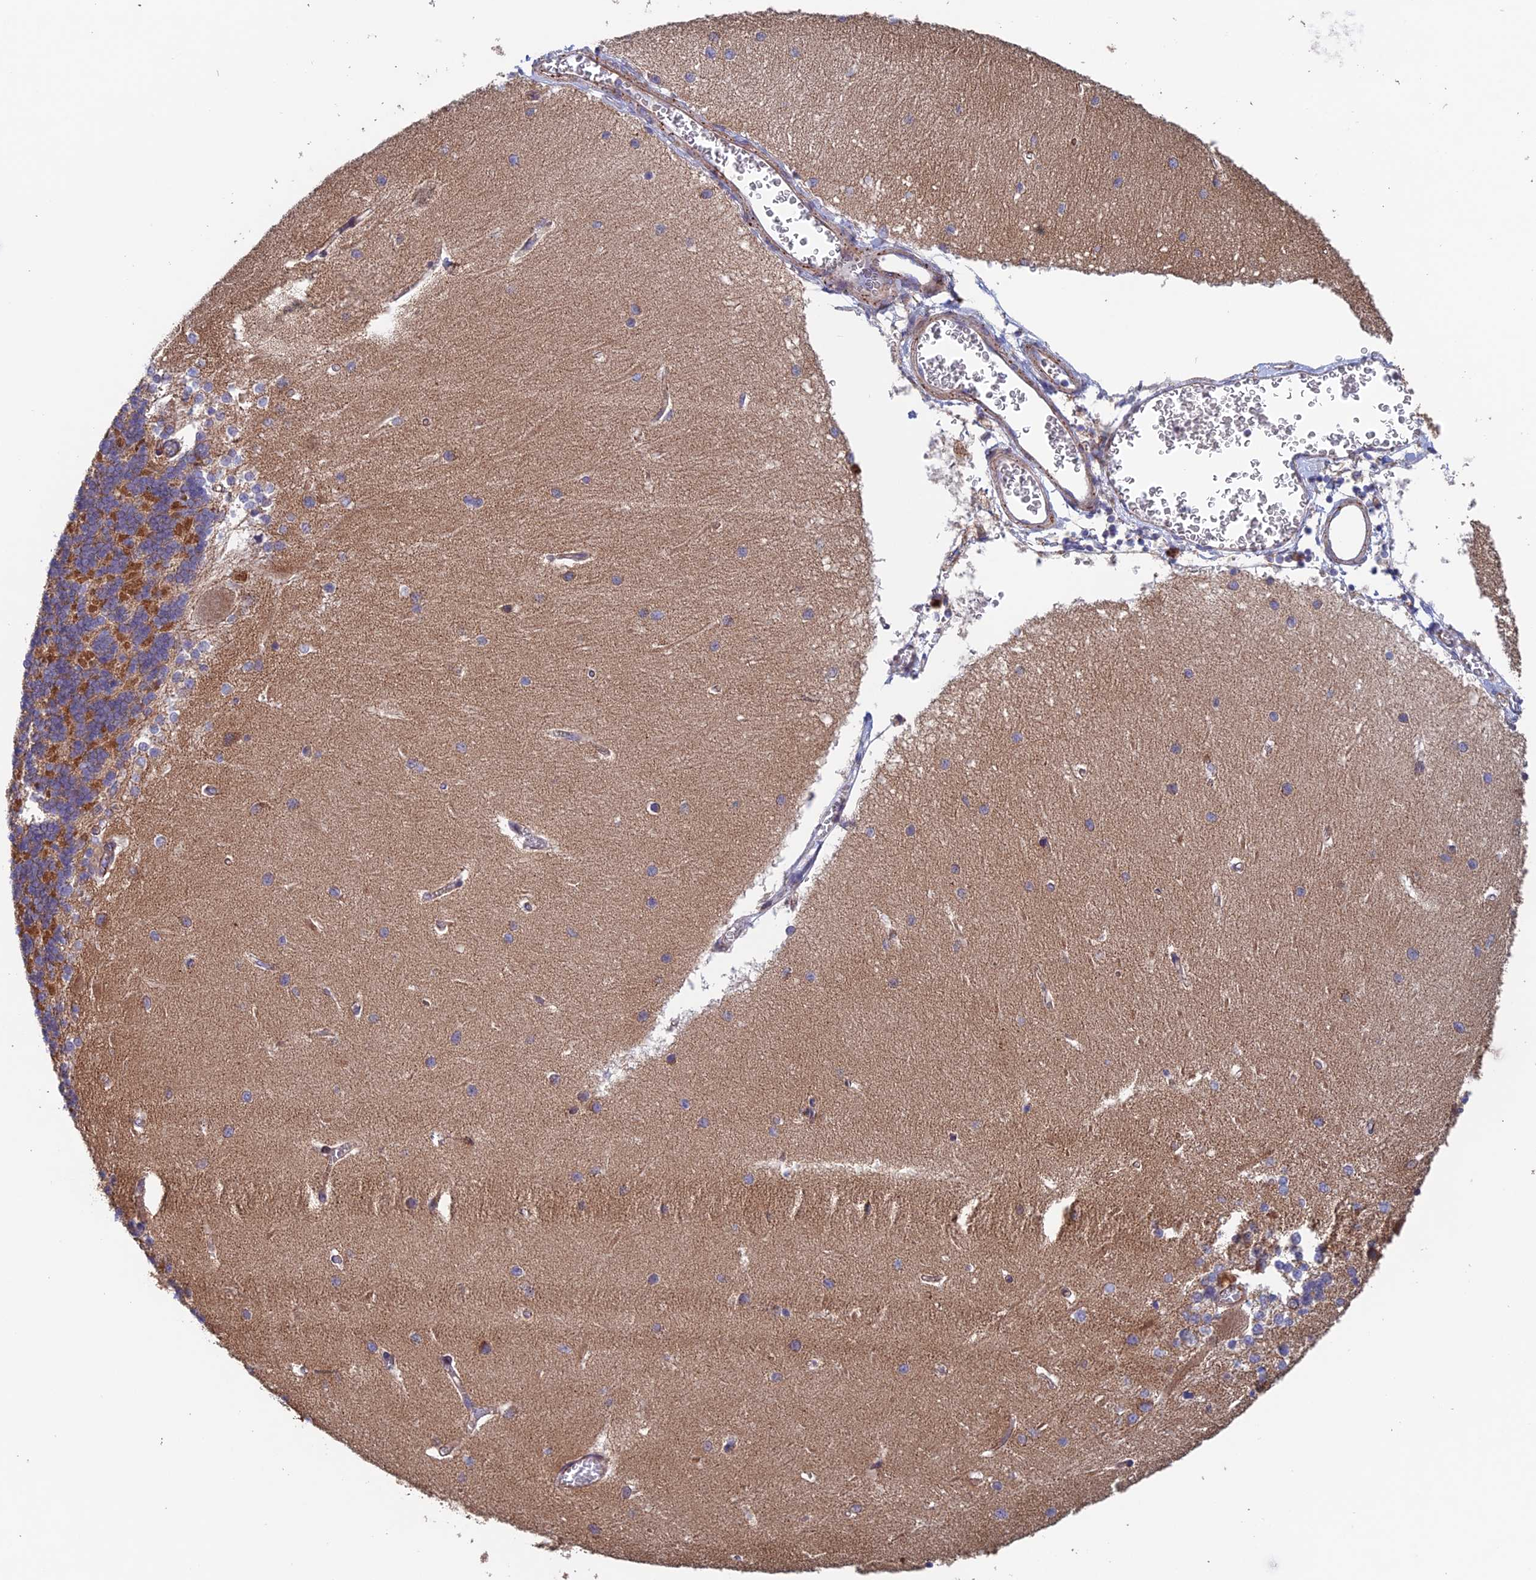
{"staining": {"intensity": "strong", "quantity": "<25%", "location": "cytoplasmic/membranous"}, "tissue": "cerebellum", "cell_type": "Cells in granular layer", "image_type": "normal", "snomed": [{"axis": "morphology", "description": "Normal tissue, NOS"}, {"axis": "topography", "description": "Cerebellum"}], "caption": "Immunohistochemistry image of normal cerebellum: cerebellum stained using IHC reveals medium levels of strong protein expression localized specifically in the cytoplasmic/membranous of cells in granular layer, appearing as a cytoplasmic/membranous brown color.", "gene": "MRPL1", "patient": {"sex": "male", "age": 37}}